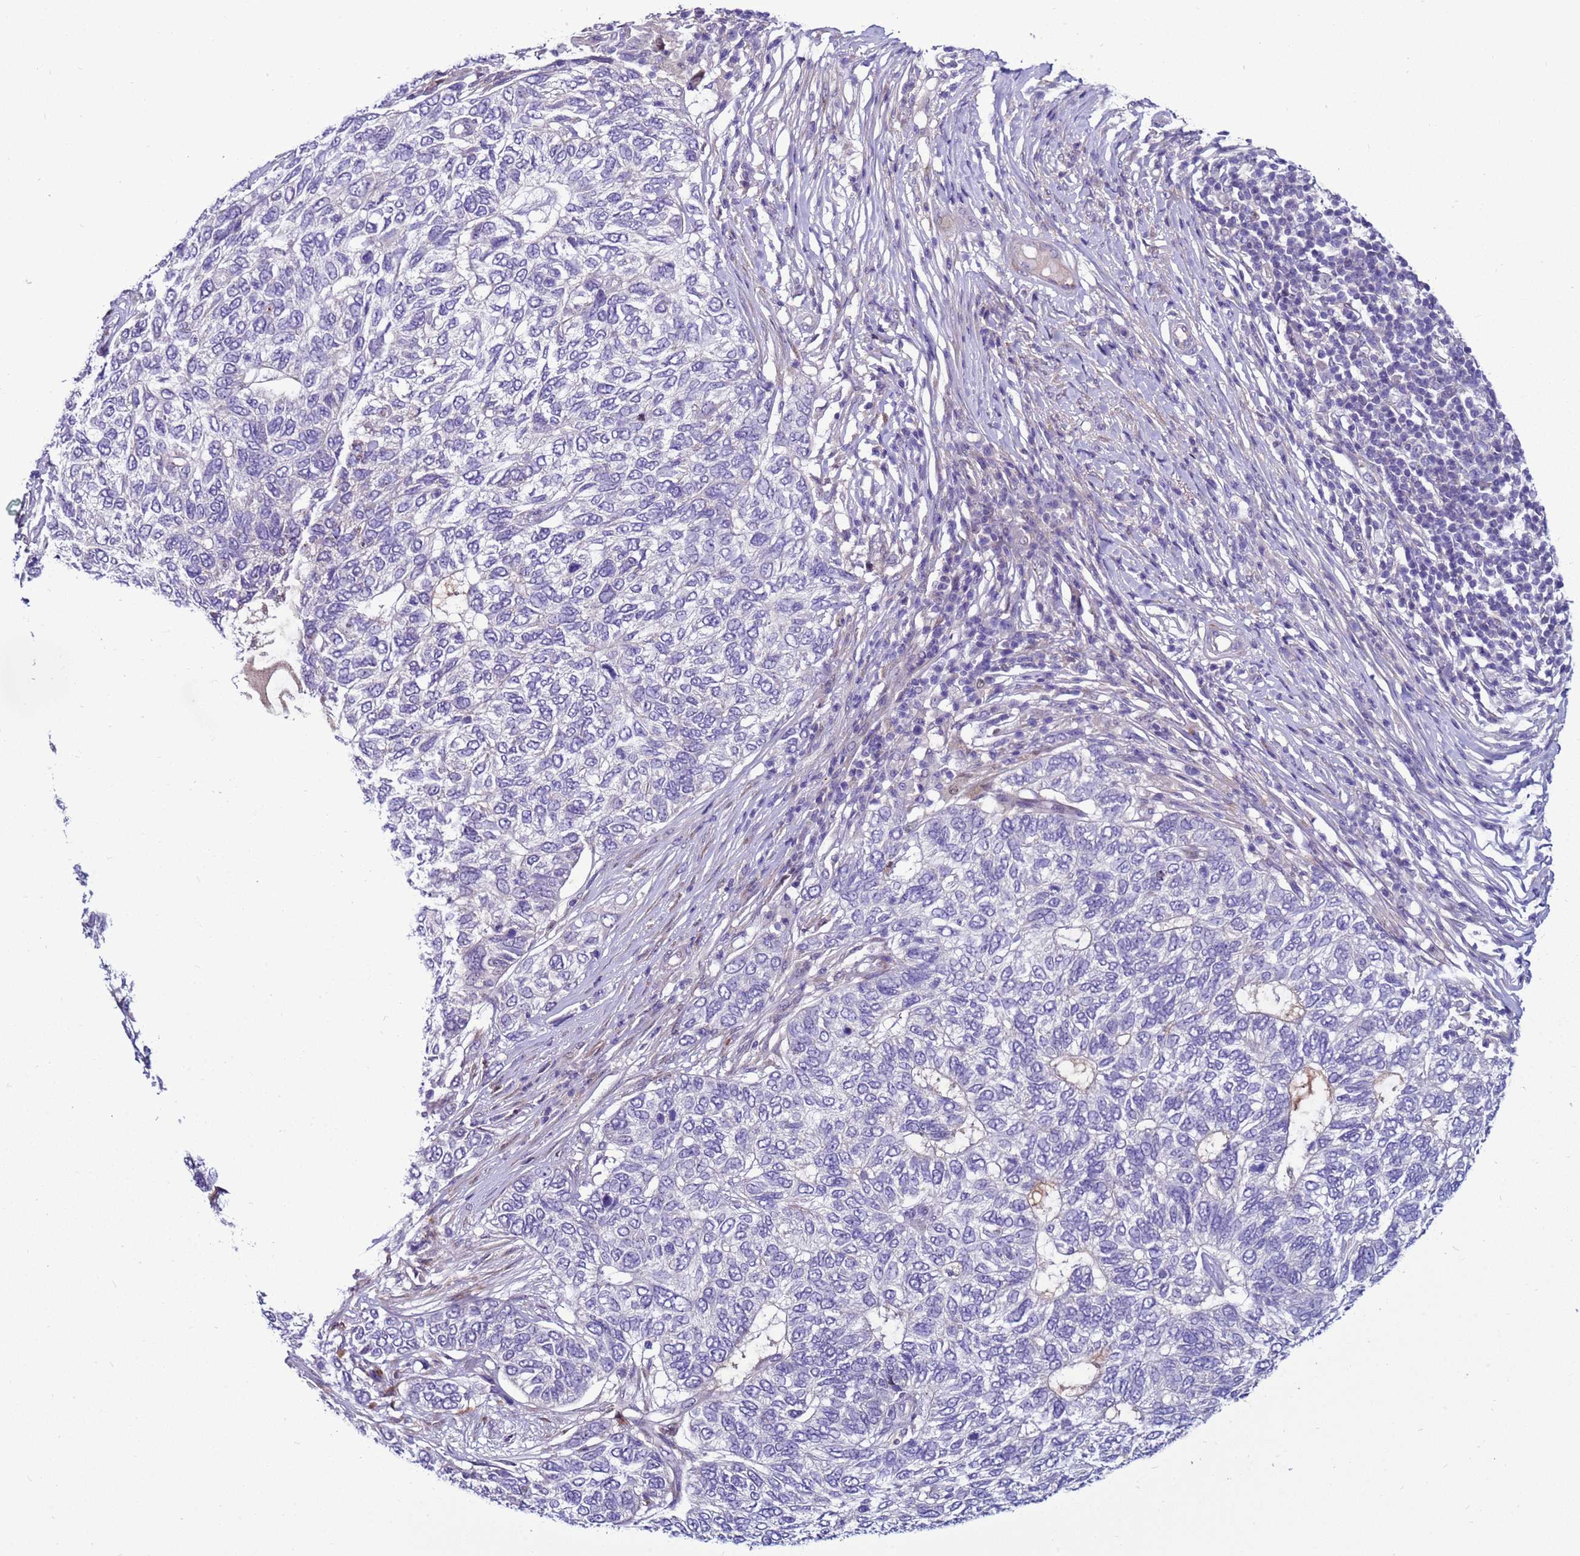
{"staining": {"intensity": "negative", "quantity": "none", "location": "none"}, "tissue": "skin cancer", "cell_type": "Tumor cells", "image_type": "cancer", "snomed": [{"axis": "morphology", "description": "Basal cell carcinoma"}, {"axis": "topography", "description": "Skin"}], "caption": "High power microscopy photomicrograph of an immunohistochemistry (IHC) histopathology image of skin cancer (basal cell carcinoma), revealing no significant positivity in tumor cells.", "gene": "NAT2", "patient": {"sex": "female", "age": 65}}